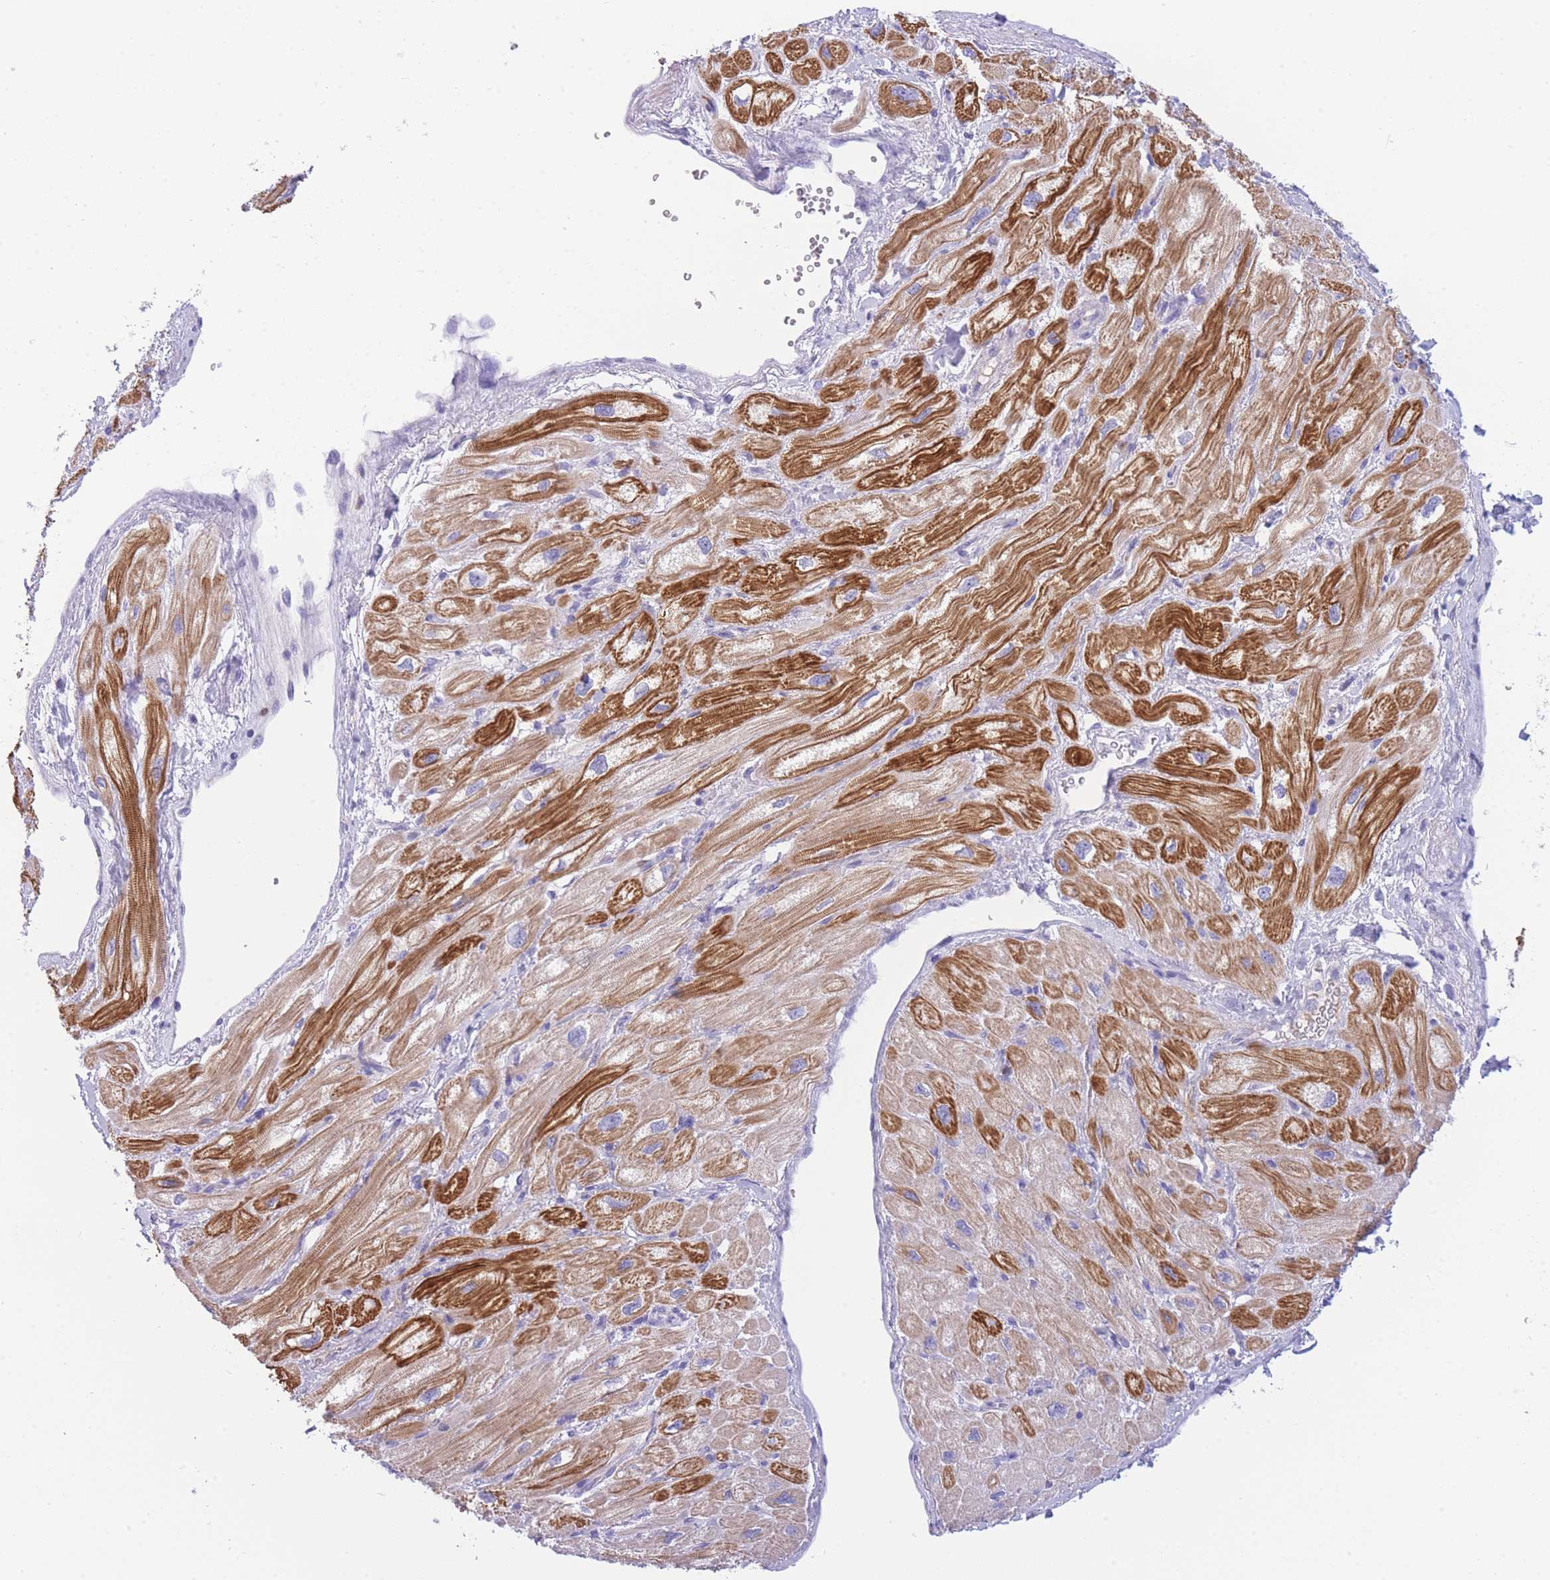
{"staining": {"intensity": "strong", "quantity": ">75%", "location": "cytoplasmic/membranous"}, "tissue": "heart muscle", "cell_type": "Cardiomyocytes", "image_type": "normal", "snomed": [{"axis": "morphology", "description": "Normal tissue, NOS"}, {"axis": "topography", "description": "Heart"}], "caption": "Heart muscle stained with immunohistochemistry (IHC) shows strong cytoplasmic/membranous expression in about >75% of cardiomyocytes.", "gene": "PLBD1", "patient": {"sex": "male", "age": 65}}